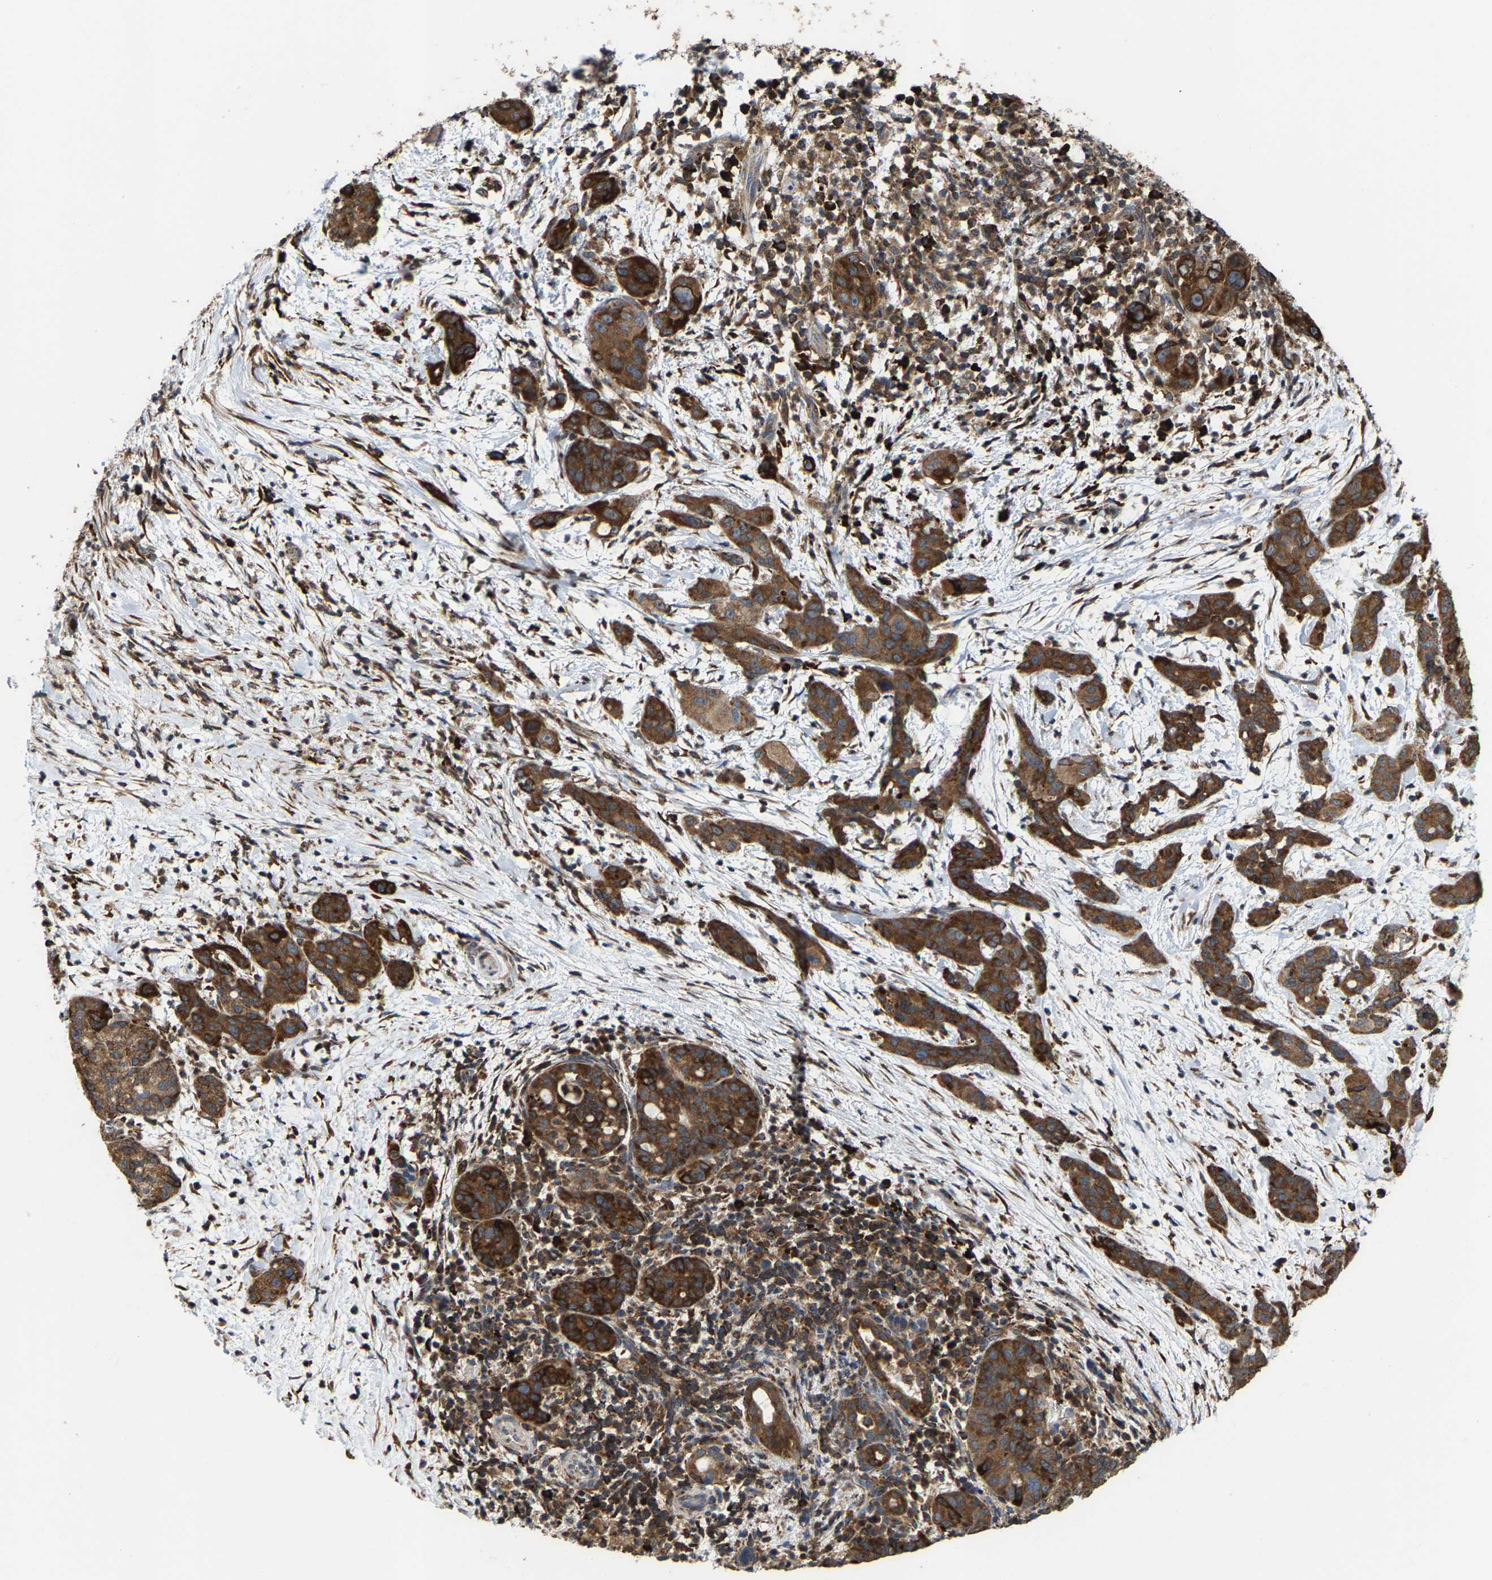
{"staining": {"intensity": "strong", "quantity": ">75%", "location": "cytoplasmic/membranous"}, "tissue": "pancreatic cancer", "cell_type": "Tumor cells", "image_type": "cancer", "snomed": [{"axis": "morphology", "description": "Adenocarcinoma, NOS"}, {"axis": "topography", "description": "Pancreas"}], "caption": "Immunohistochemistry (IHC) micrograph of neoplastic tissue: human adenocarcinoma (pancreatic) stained using immunohistochemistry (IHC) shows high levels of strong protein expression localized specifically in the cytoplasmic/membranous of tumor cells, appearing as a cytoplasmic/membranous brown color.", "gene": "FGD3", "patient": {"sex": "female", "age": 78}}